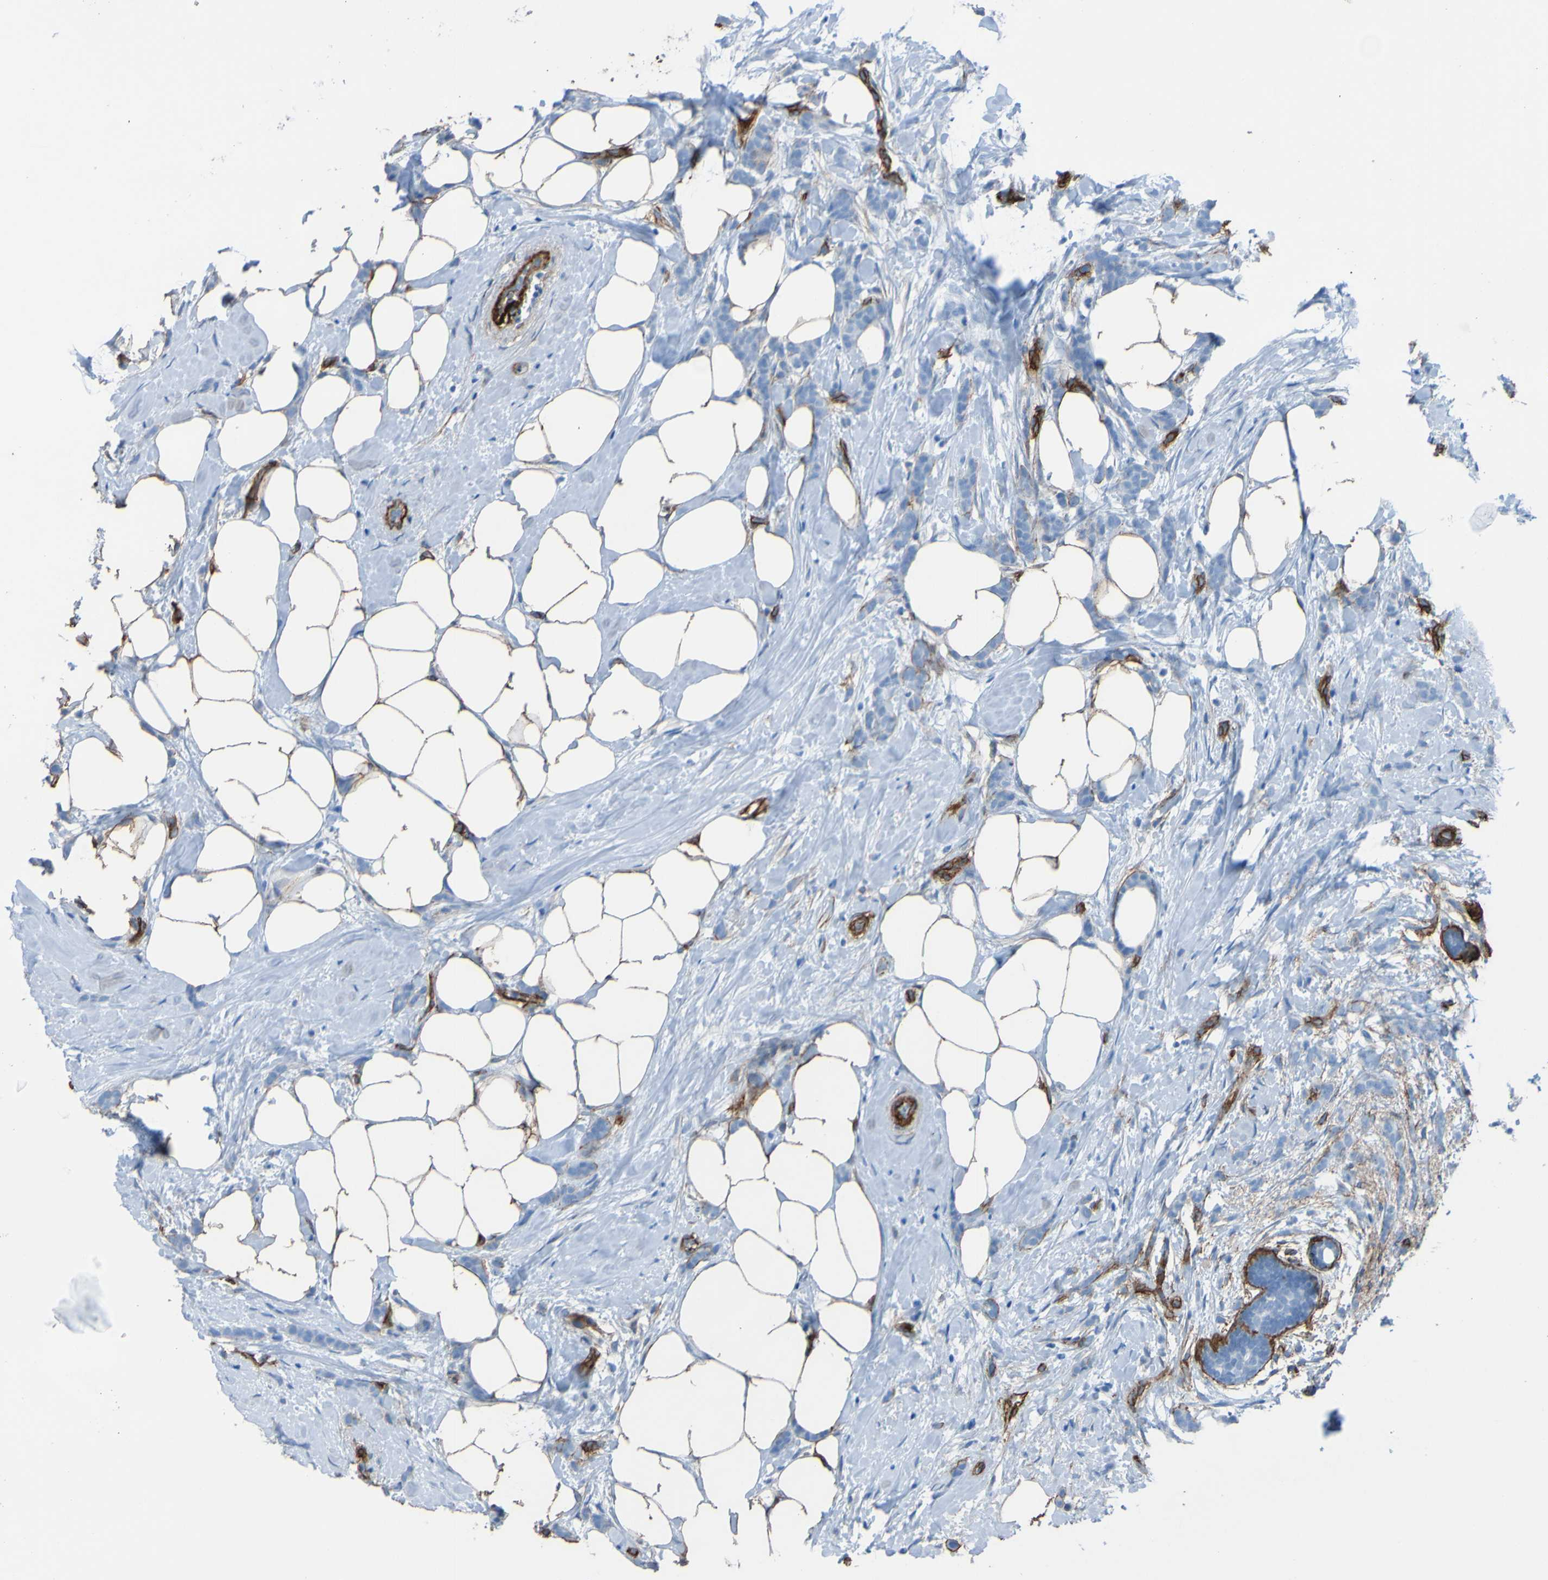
{"staining": {"intensity": "negative", "quantity": "none", "location": "none"}, "tissue": "breast cancer", "cell_type": "Tumor cells", "image_type": "cancer", "snomed": [{"axis": "morphology", "description": "Lobular carcinoma, in situ"}, {"axis": "morphology", "description": "Lobular carcinoma"}, {"axis": "topography", "description": "Breast"}], "caption": "IHC micrograph of human breast cancer stained for a protein (brown), which shows no expression in tumor cells.", "gene": "COL4A2", "patient": {"sex": "female", "age": 41}}